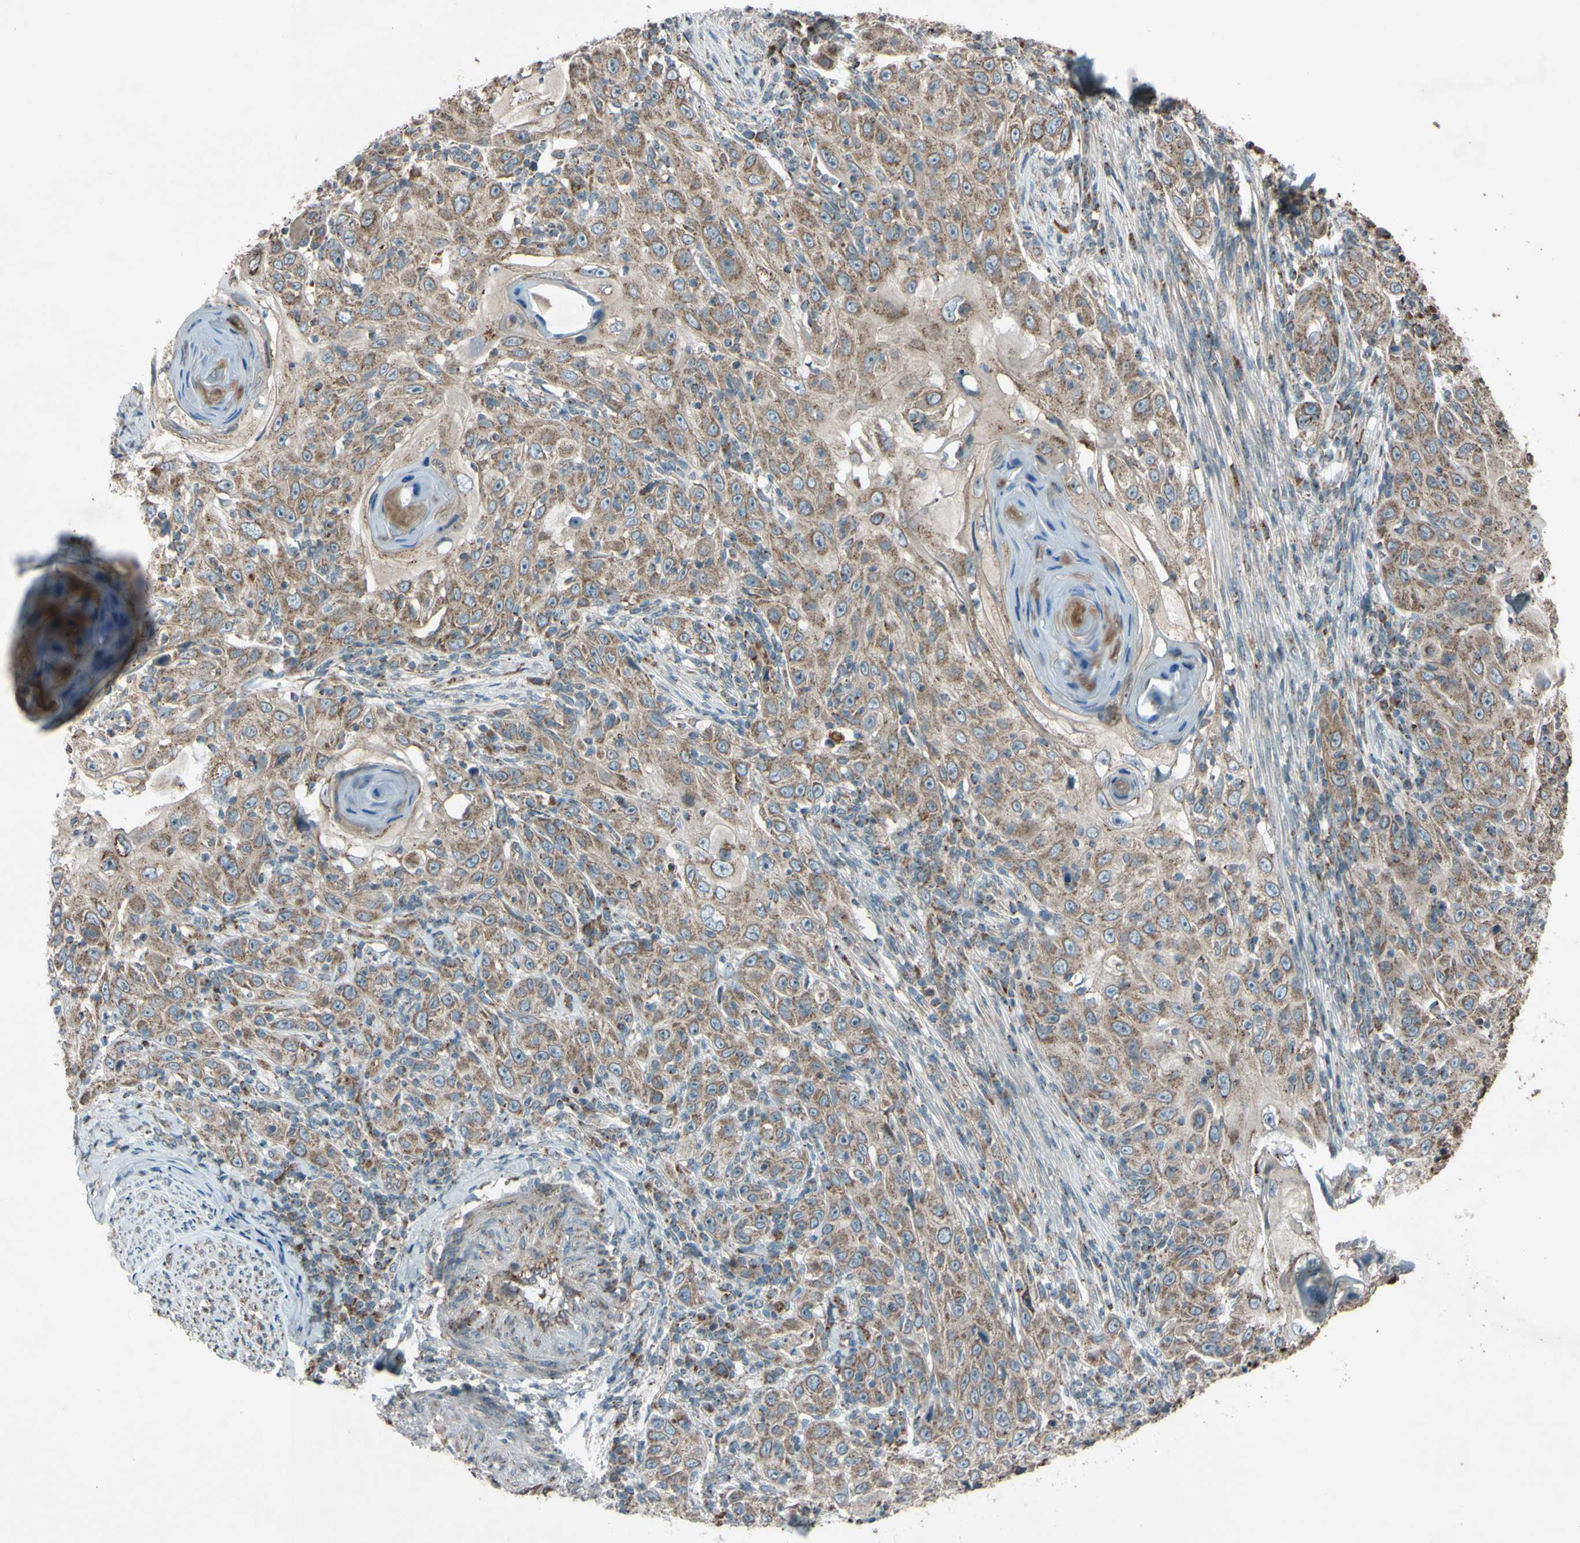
{"staining": {"intensity": "moderate", "quantity": ">75%", "location": "cytoplasmic/membranous"}, "tissue": "skin cancer", "cell_type": "Tumor cells", "image_type": "cancer", "snomed": [{"axis": "morphology", "description": "Squamous cell carcinoma, NOS"}, {"axis": "topography", "description": "Skin"}], "caption": "A brown stain labels moderate cytoplasmic/membranous expression of a protein in skin squamous cell carcinoma tumor cells.", "gene": "ACOT8", "patient": {"sex": "female", "age": 88}}